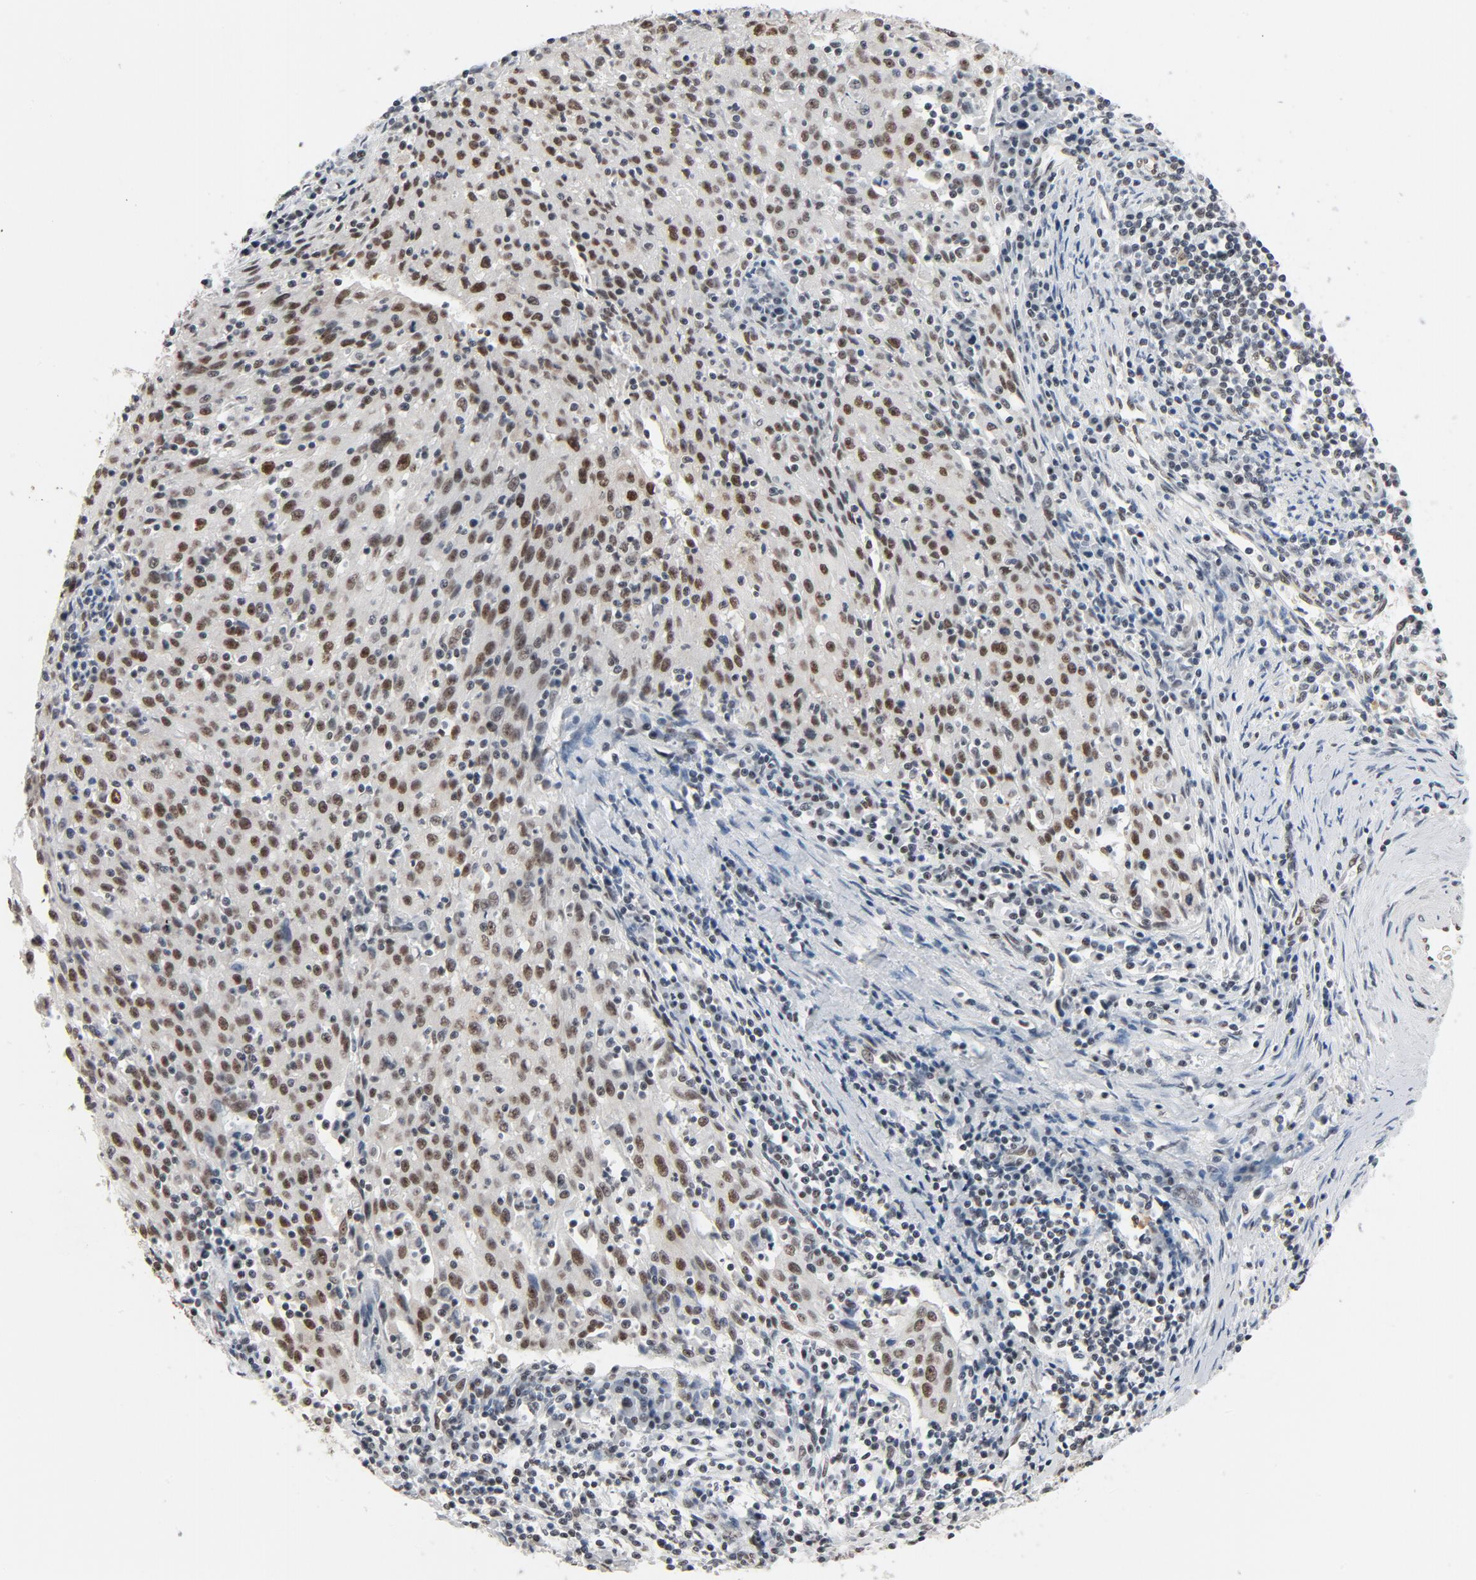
{"staining": {"intensity": "moderate", "quantity": ">75%", "location": "nuclear"}, "tissue": "cervical cancer", "cell_type": "Tumor cells", "image_type": "cancer", "snomed": [{"axis": "morphology", "description": "Squamous cell carcinoma, NOS"}, {"axis": "topography", "description": "Cervix"}], "caption": "Cervical cancer (squamous cell carcinoma) stained with DAB immunohistochemistry (IHC) exhibits medium levels of moderate nuclear expression in approximately >75% of tumor cells.", "gene": "MRE11", "patient": {"sex": "female", "age": 27}}